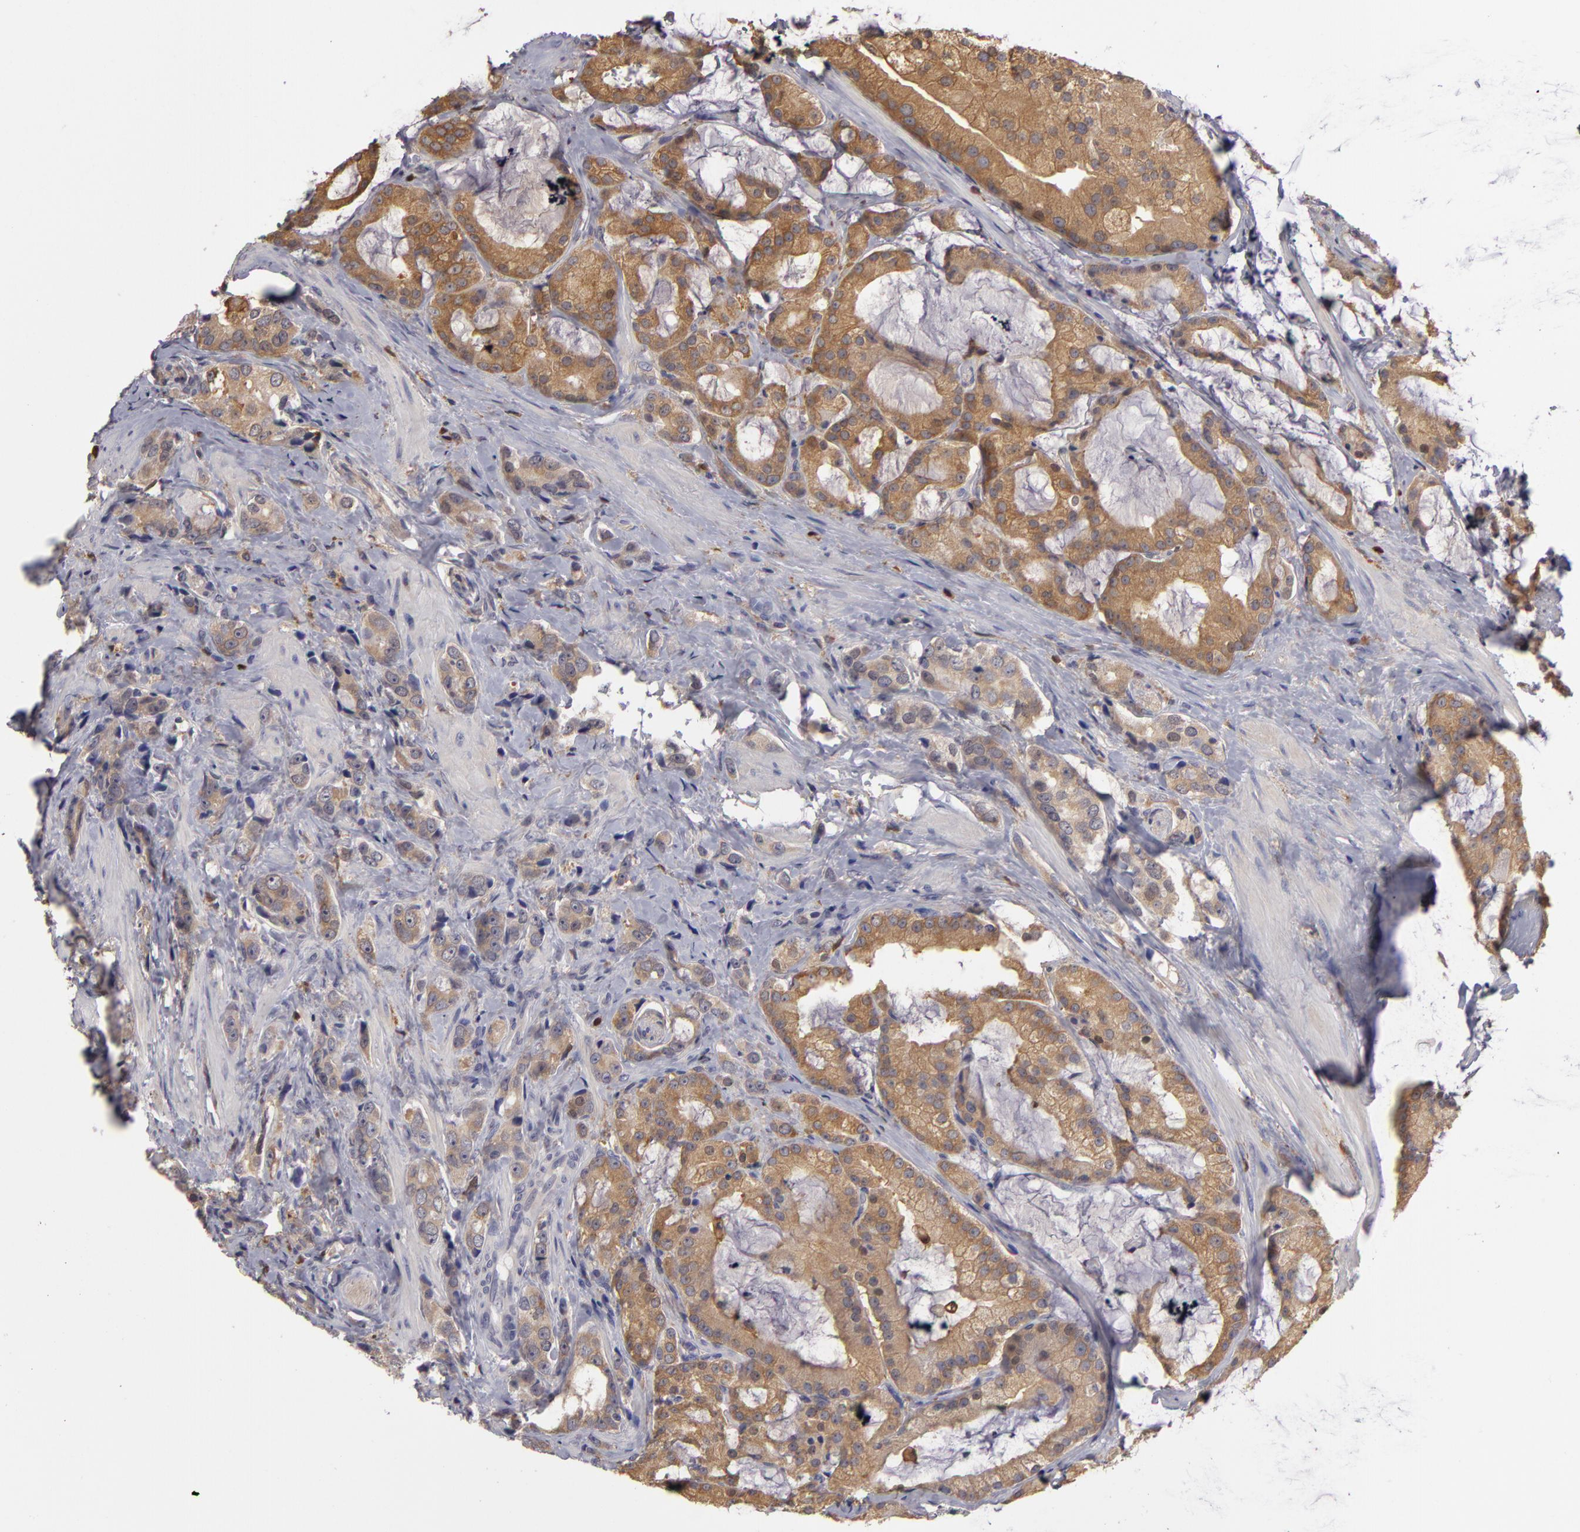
{"staining": {"intensity": "weak", "quantity": ">75%", "location": "cytoplasmic/membranous"}, "tissue": "prostate cancer", "cell_type": "Tumor cells", "image_type": "cancer", "snomed": [{"axis": "morphology", "description": "Adenocarcinoma, Medium grade"}, {"axis": "topography", "description": "Prostate"}], "caption": "Protein expression by immunohistochemistry reveals weak cytoplasmic/membranous expression in approximately >75% of tumor cells in medium-grade adenocarcinoma (prostate).", "gene": "GNPDA1", "patient": {"sex": "male", "age": 70}}